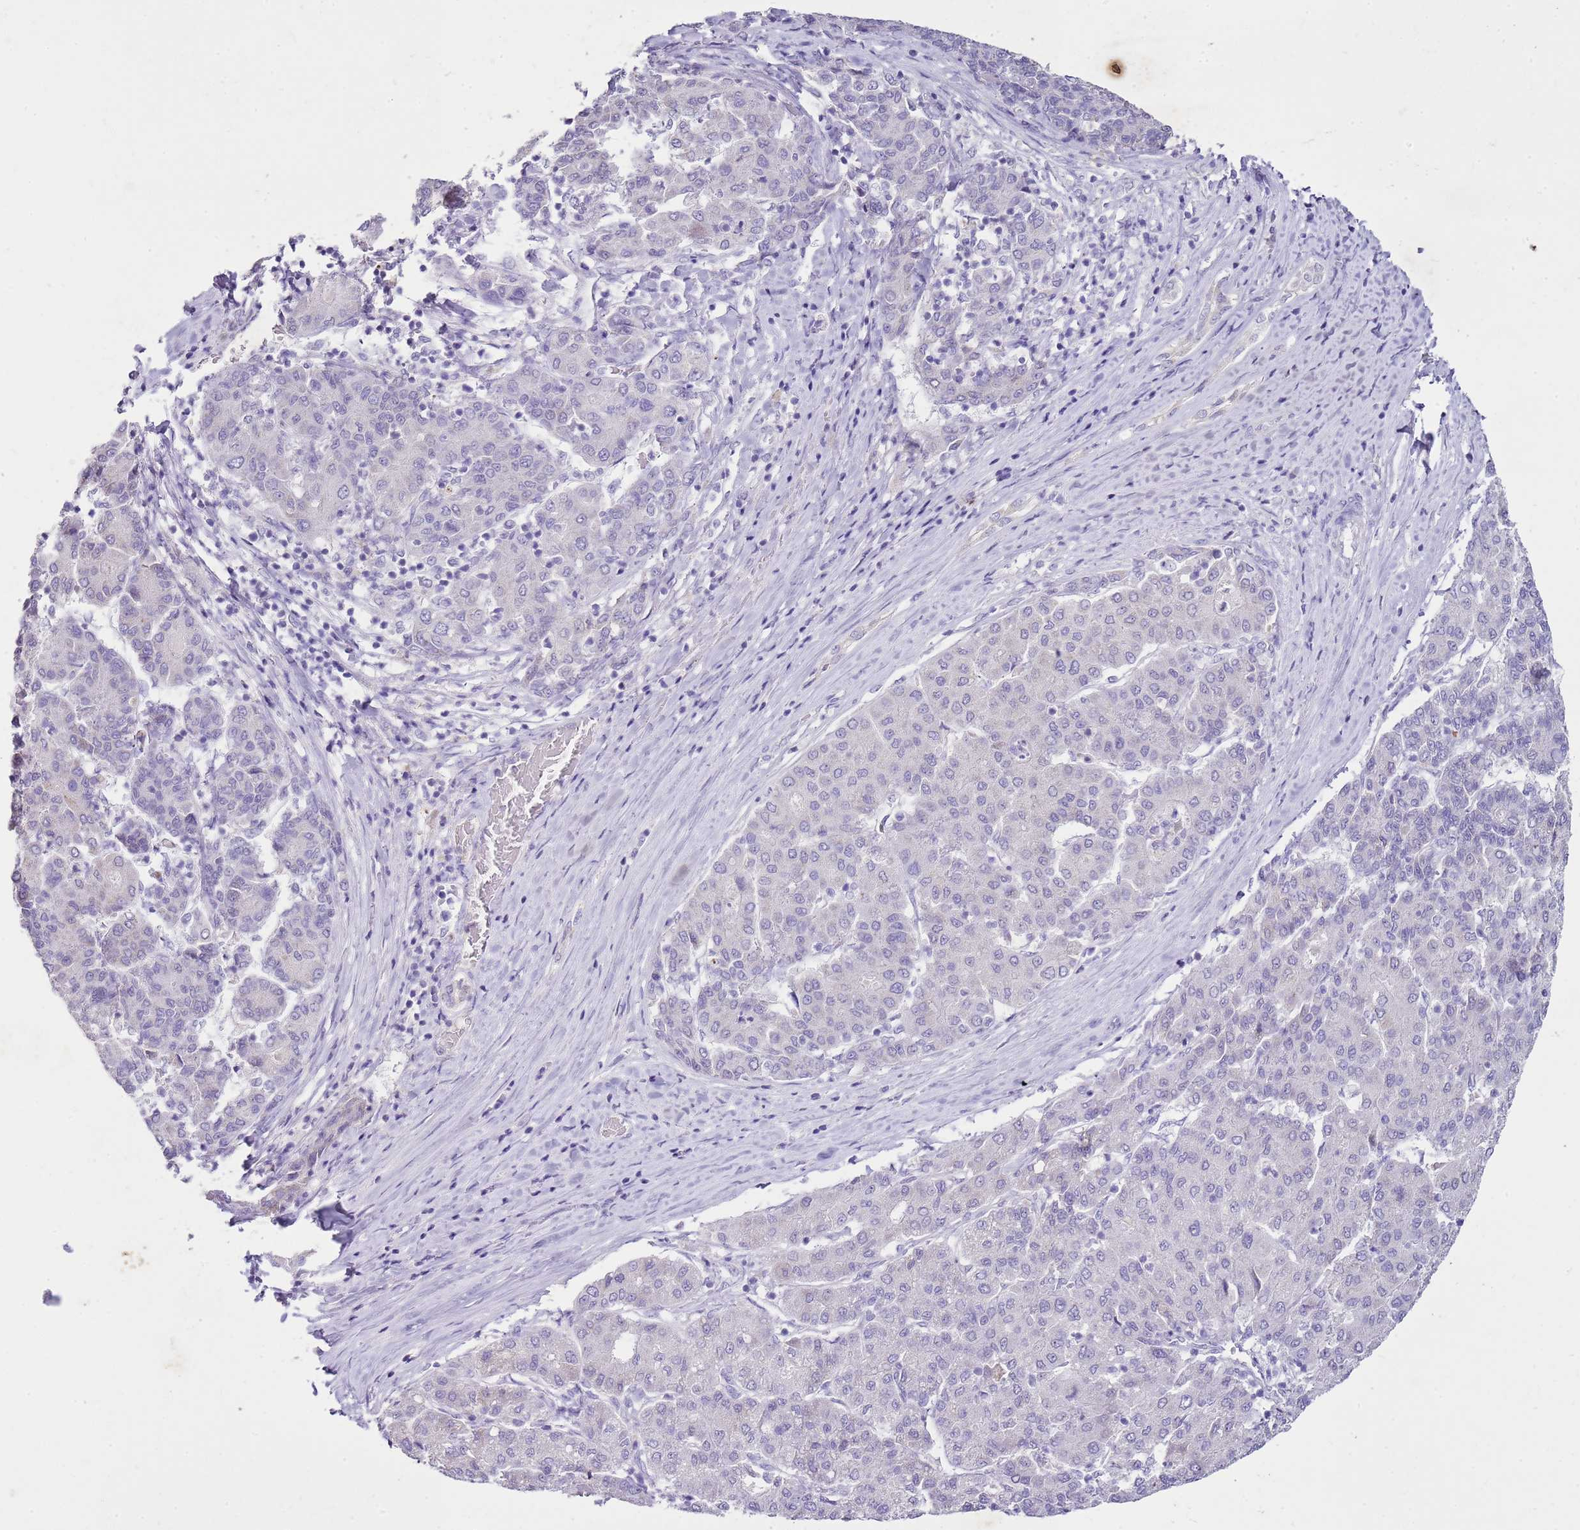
{"staining": {"intensity": "negative", "quantity": "none", "location": "none"}, "tissue": "liver cancer", "cell_type": "Tumor cells", "image_type": "cancer", "snomed": [{"axis": "morphology", "description": "Carcinoma, Hepatocellular, NOS"}, {"axis": "topography", "description": "Liver"}], "caption": "Micrograph shows no protein staining in tumor cells of liver cancer (hepatocellular carcinoma) tissue.", "gene": "FABP2", "patient": {"sex": "male", "age": 65}}